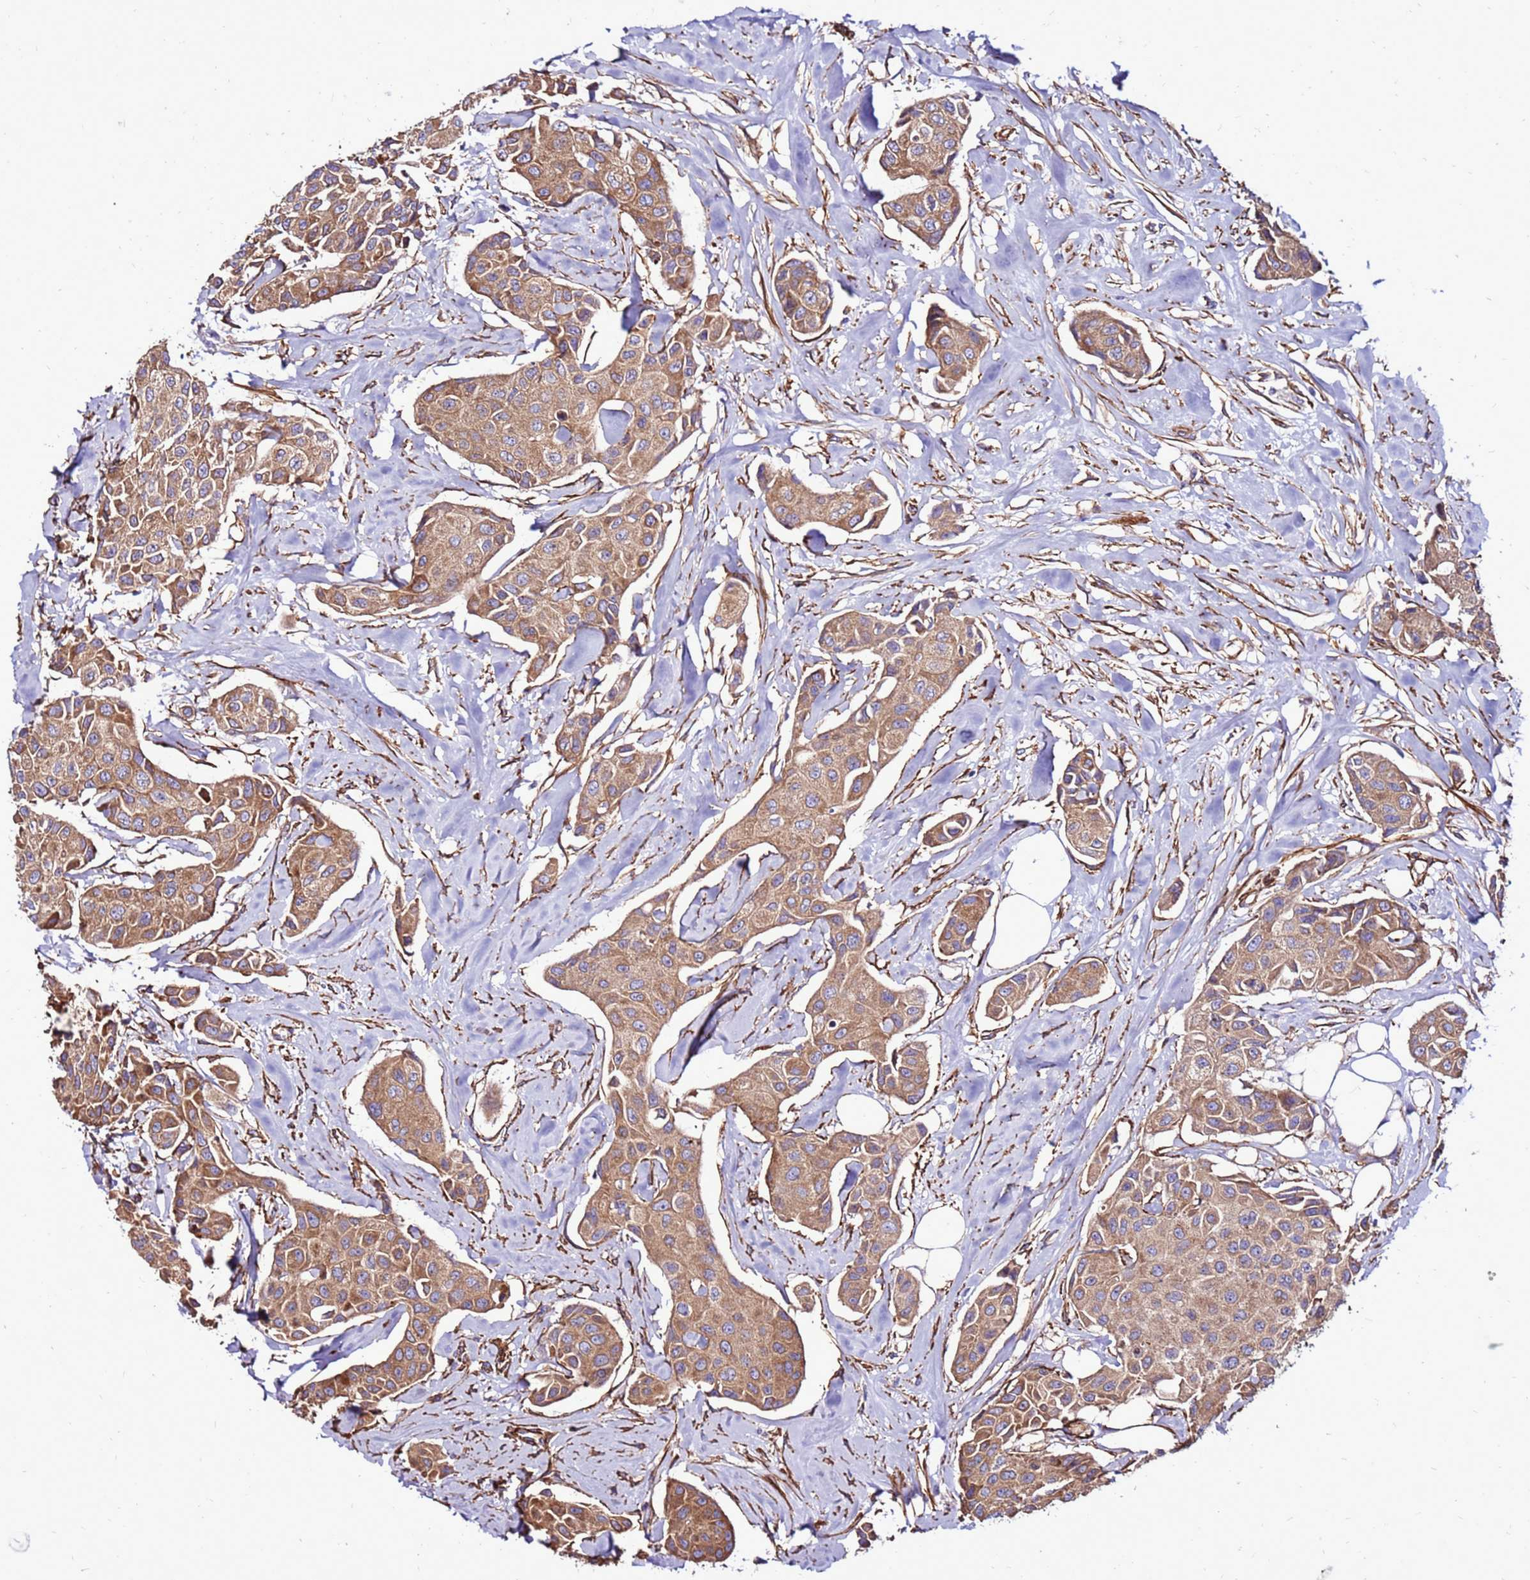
{"staining": {"intensity": "moderate", "quantity": ">75%", "location": "cytoplasmic/membranous"}, "tissue": "breast cancer", "cell_type": "Tumor cells", "image_type": "cancer", "snomed": [{"axis": "morphology", "description": "Duct carcinoma"}, {"axis": "topography", "description": "Breast"}, {"axis": "topography", "description": "Lymph node"}], "caption": "A histopathology image of breast cancer (invasive ductal carcinoma) stained for a protein reveals moderate cytoplasmic/membranous brown staining in tumor cells. The protein of interest is shown in brown color, while the nuclei are stained blue.", "gene": "EI24", "patient": {"sex": "female", "age": 80}}